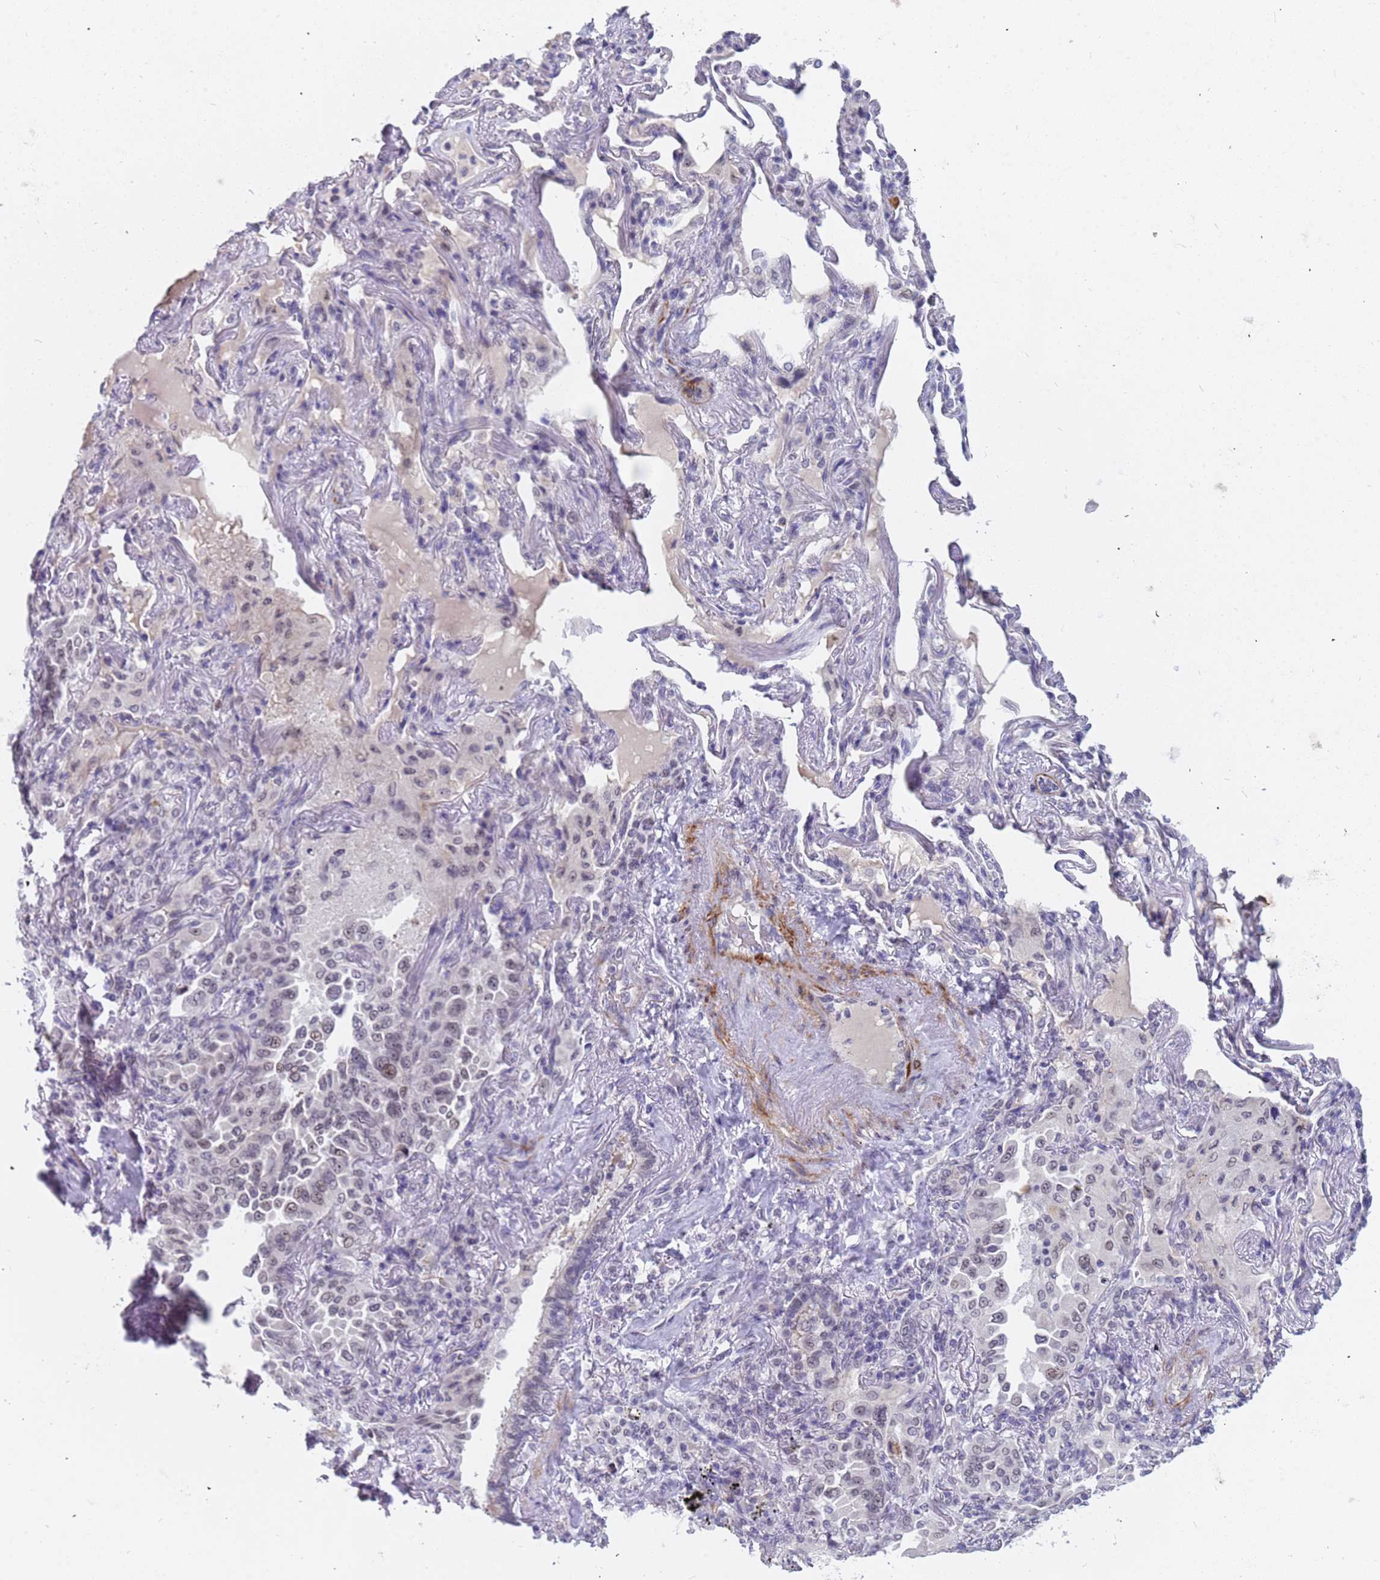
{"staining": {"intensity": "weak", "quantity": "25%-75%", "location": "nuclear"}, "tissue": "lung cancer", "cell_type": "Tumor cells", "image_type": "cancer", "snomed": [{"axis": "morphology", "description": "Adenocarcinoma, NOS"}, {"axis": "topography", "description": "Lung"}], "caption": "IHC (DAB) staining of lung cancer (adenocarcinoma) displays weak nuclear protein staining in approximately 25%-75% of tumor cells. (DAB IHC with brightfield microscopy, high magnification).", "gene": "CXorf65", "patient": {"sex": "female", "age": 69}}